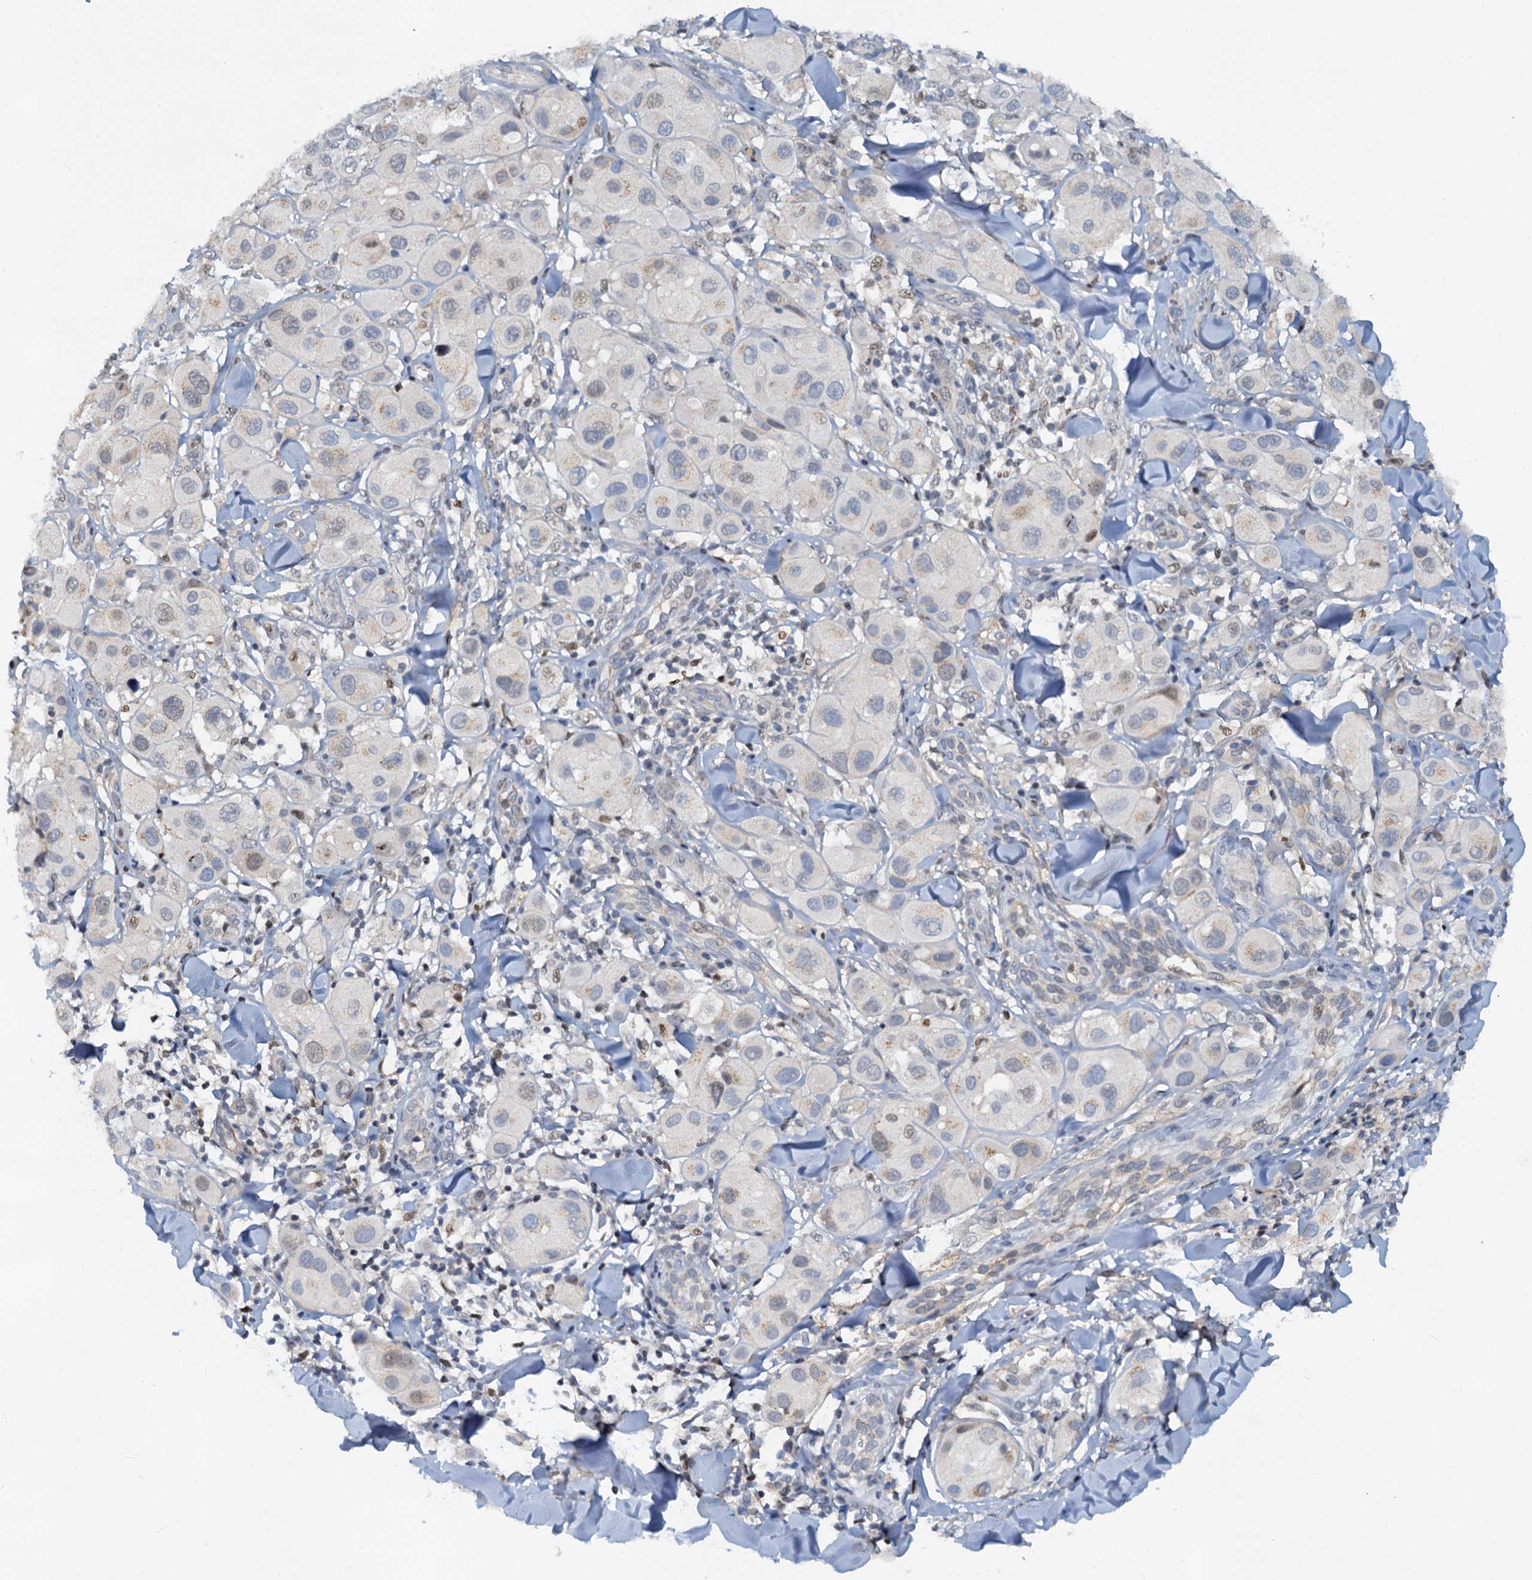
{"staining": {"intensity": "weak", "quantity": "<25%", "location": "nuclear"}, "tissue": "melanoma", "cell_type": "Tumor cells", "image_type": "cancer", "snomed": [{"axis": "morphology", "description": "Malignant melanoma, Metastatic site"}, {"axis": "topography", "description": "Skin"}], "caption": "This is a image of immunohistochemistry staining of malignant melanoma (metastatic site), which shows no positivity in tumor cells.", "gene": "PTGES3", "patient": {"sex": "male", "age": 41}}